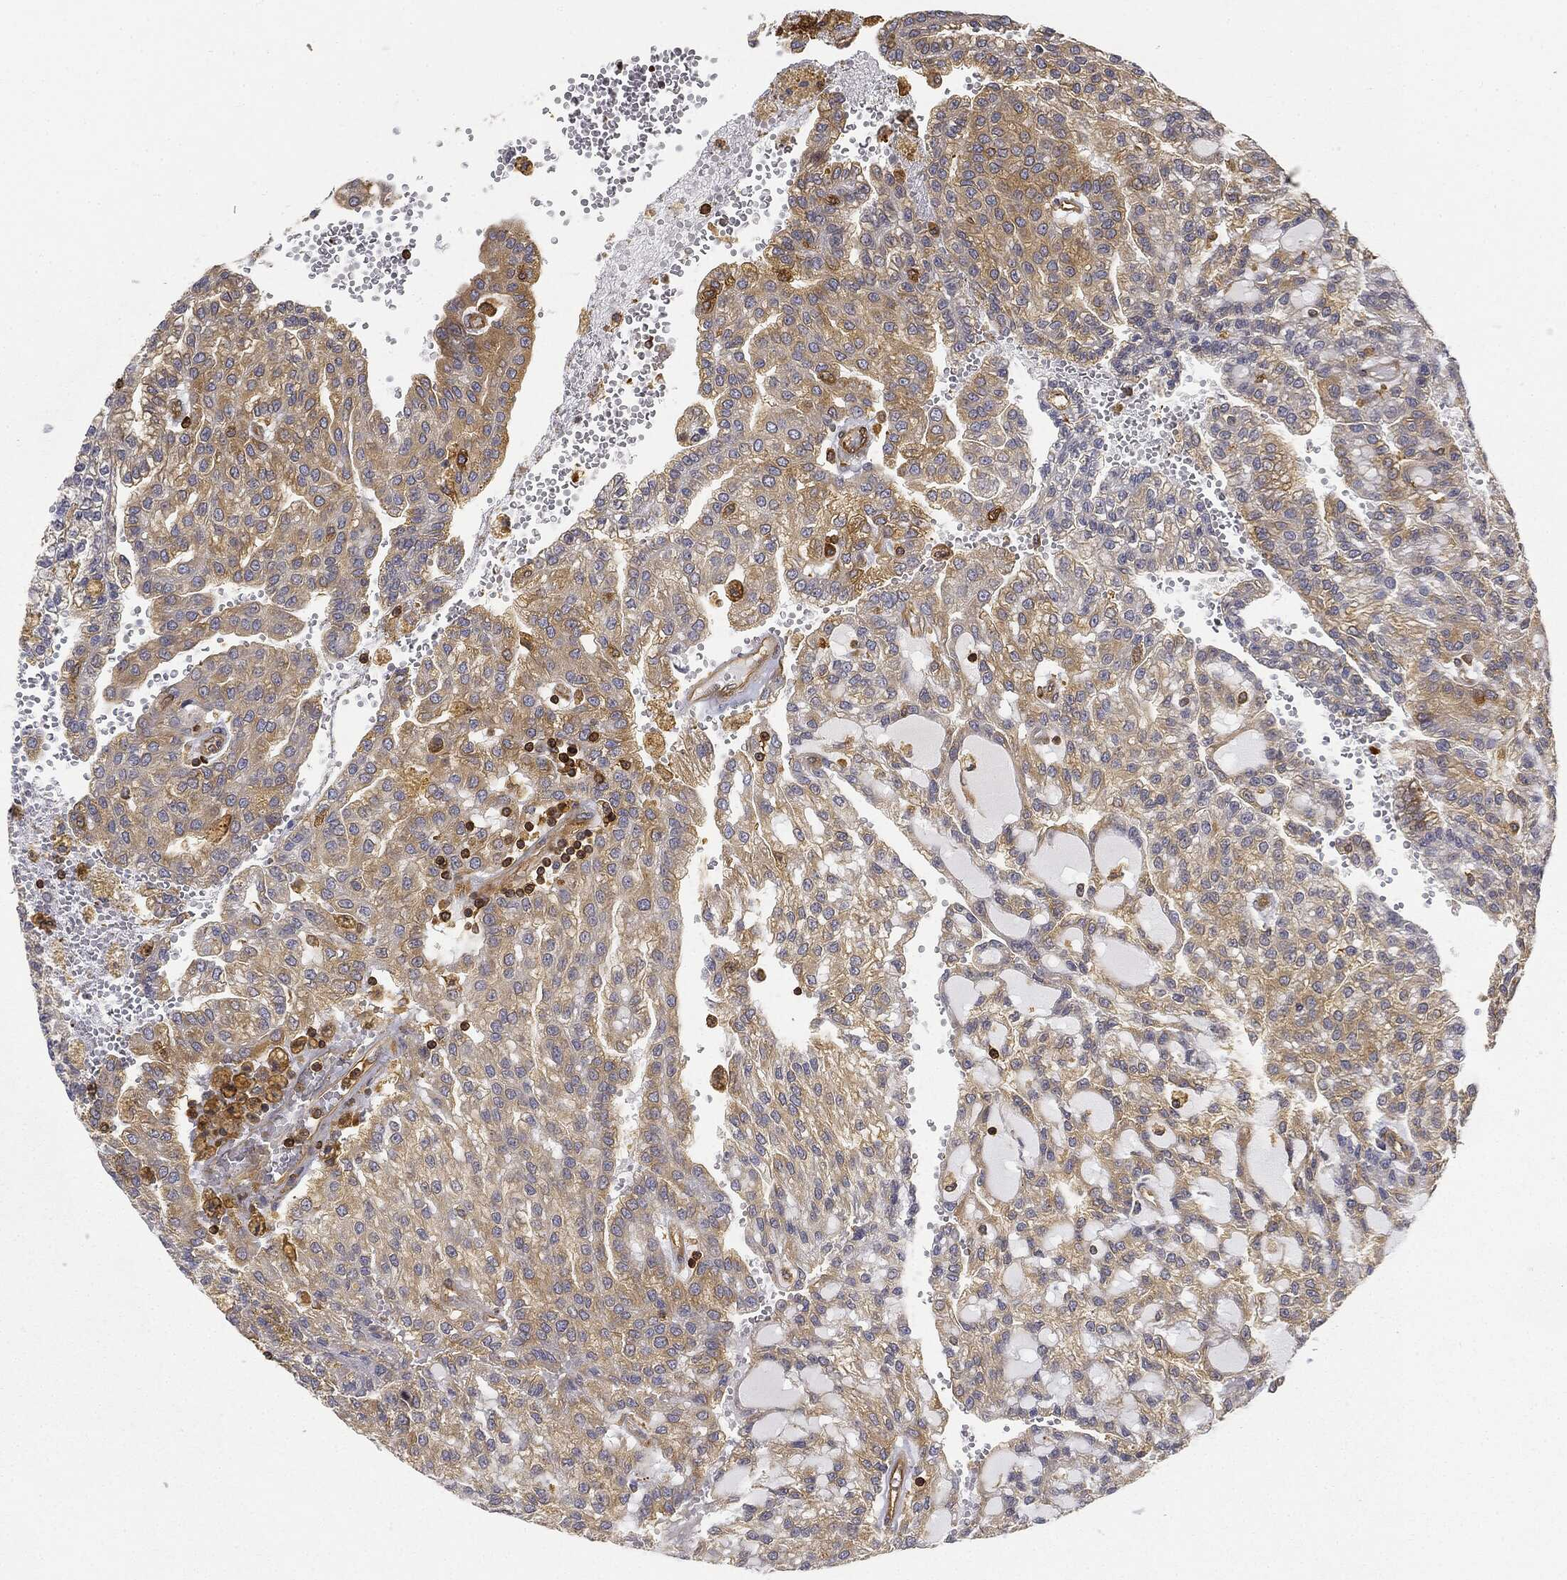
{"staining": {"intensity": "strong", "quantity": "25%-75%", "location": "cytoplasmic/membranous"}, "tissue": "renal cancer", "cell_type": "Tumor cells", "image_type": "cancer", "snomed": [{"axis": "morphology", "description": "Adenocarcinoma, NOS"}, {"axis": "topography", "description": "Kidney"}], "caption": "Immunohistochemical staining of human renal adenocarcinoma displays high levels of strong cytoplasmic/membranous positivity in approximately 25%-75% of tumor cells.", "gene": "WDR1", "patient": {"sex": "male", "age": 63}}